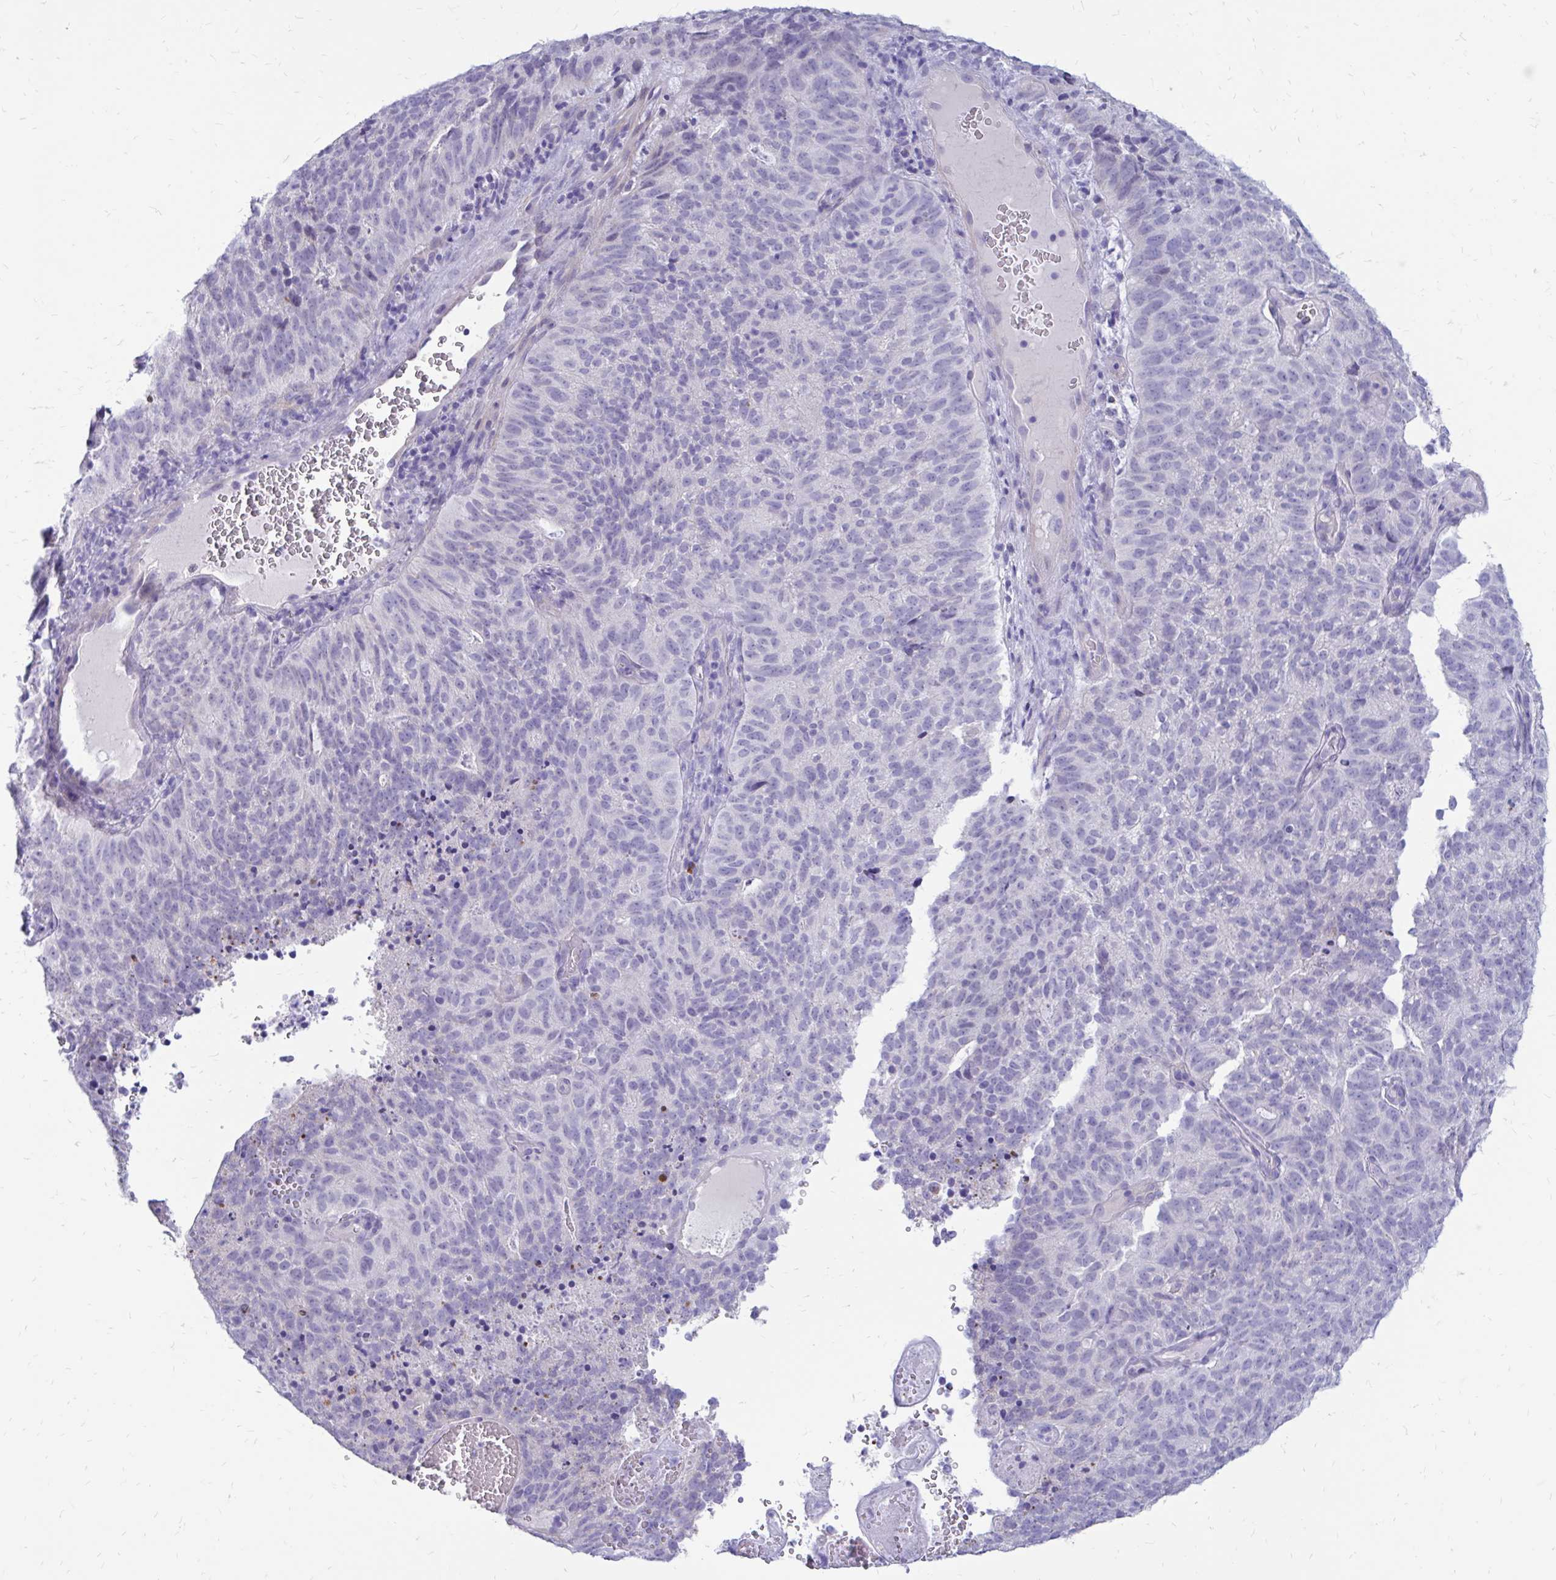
{"staining": {"intensity": "negative", "quantity": "none", "location": "none"}, "tissue": "cervical cancer", "cell_type": "Tumor cells", "image_type": "cancer", "snomed": [{"axis": "morphology", "description": "Adenocarcinoma, NOS"}, {"axis": "topography", "description": "Cervix"}], "caption": "Immunohistochemistry (IHC) photomicrograph of cervical cancer stained for a protein (brown), which demonstrates no positivity in tumor cells.", "gene": "IGSF5", "patient": {"sex": "female", "age": 38}}